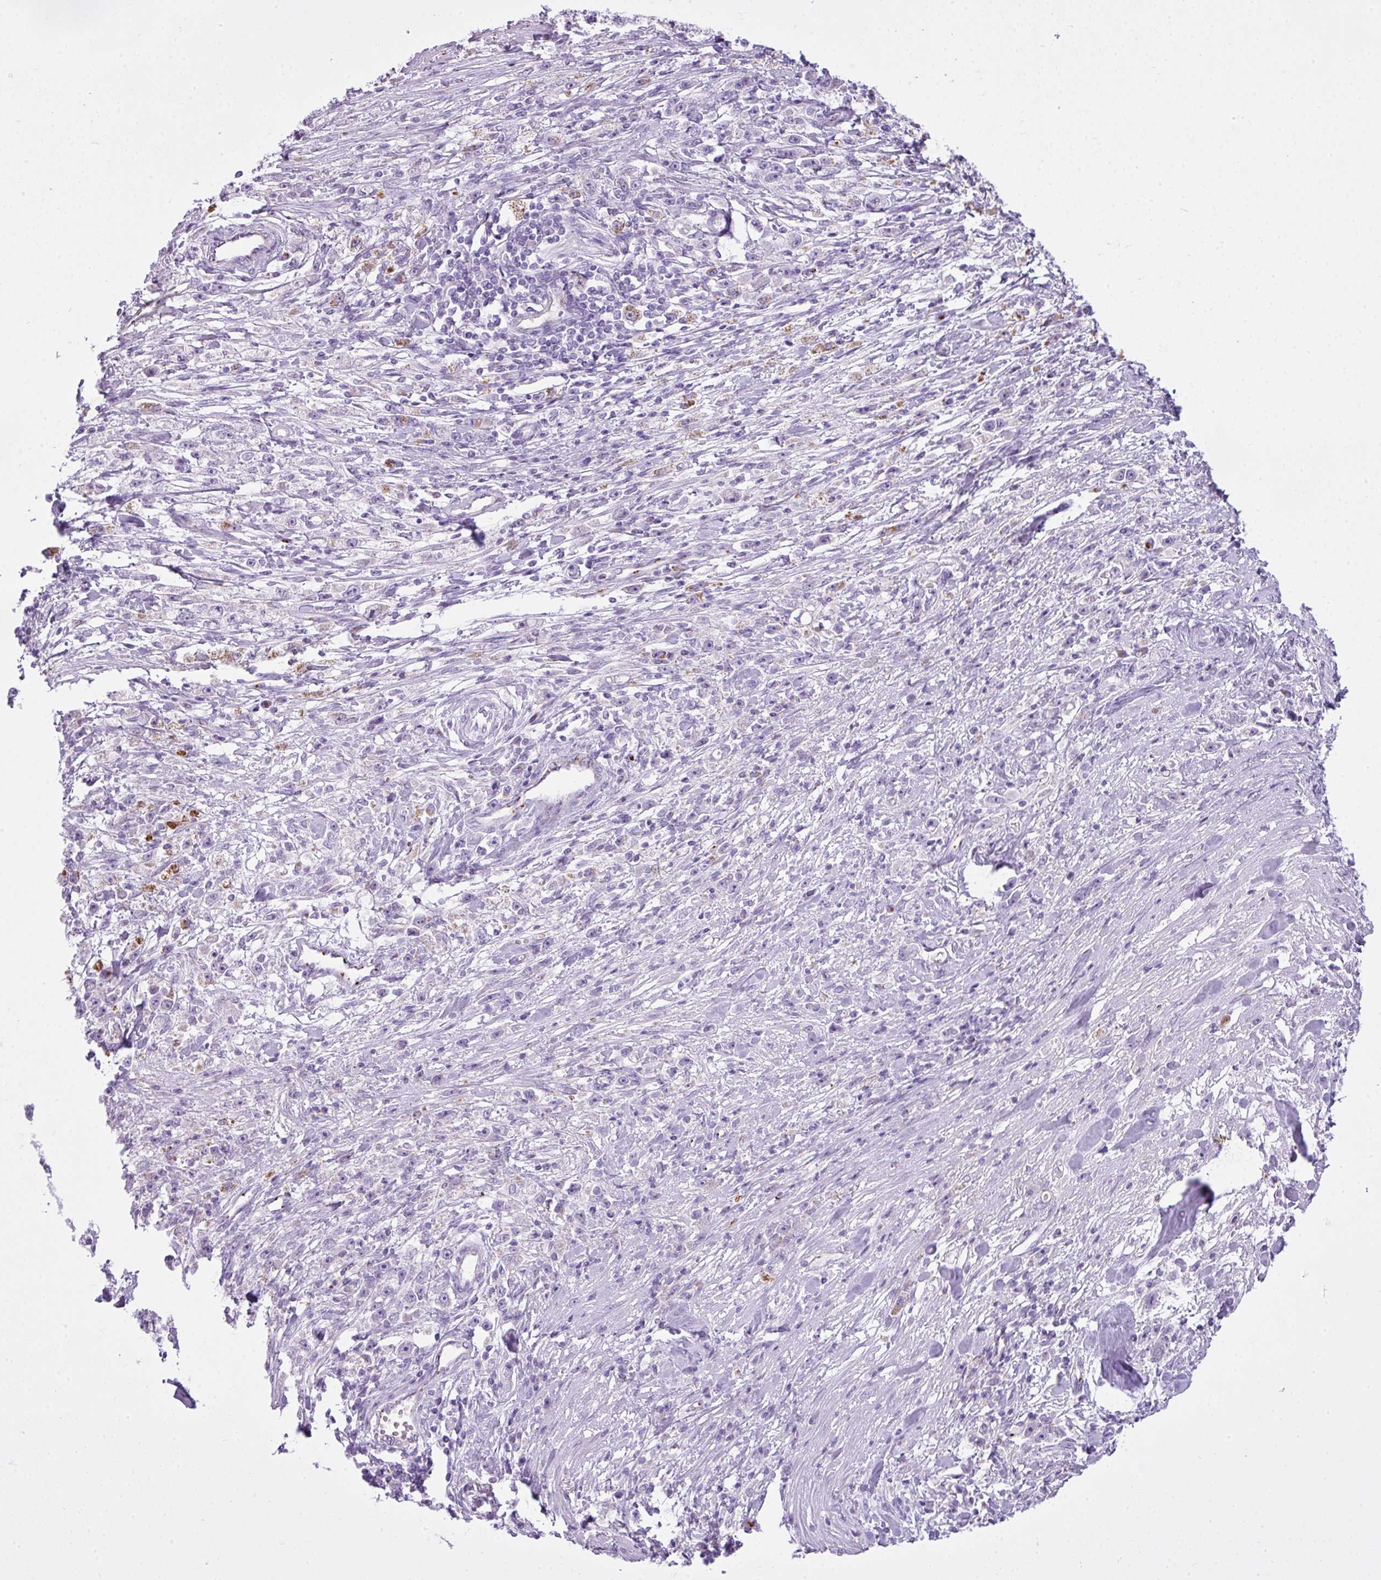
{"staining": {"intensity": "moderate", "quantity": "<25%", "location": "cytoplasmic/membranous"}, "tissue": "stomach cancer", "cell_type": "Tumor cells", "image_type": "cancer", "snomed": [{"axis": "morphology", "description": "Adenocarcinoma, NOS"}, {"axis": "topography", "description": "Stomach"}], "caption": "An IHC image of neoplastic tissue is shown. Protein staining in brown shows moderate cytoplasmic/membranous positivity in adenocarcinoma (stomach) within tumor cells.", "gene": "FAM43A", "patient": {"sex": "female", "age": 59}}